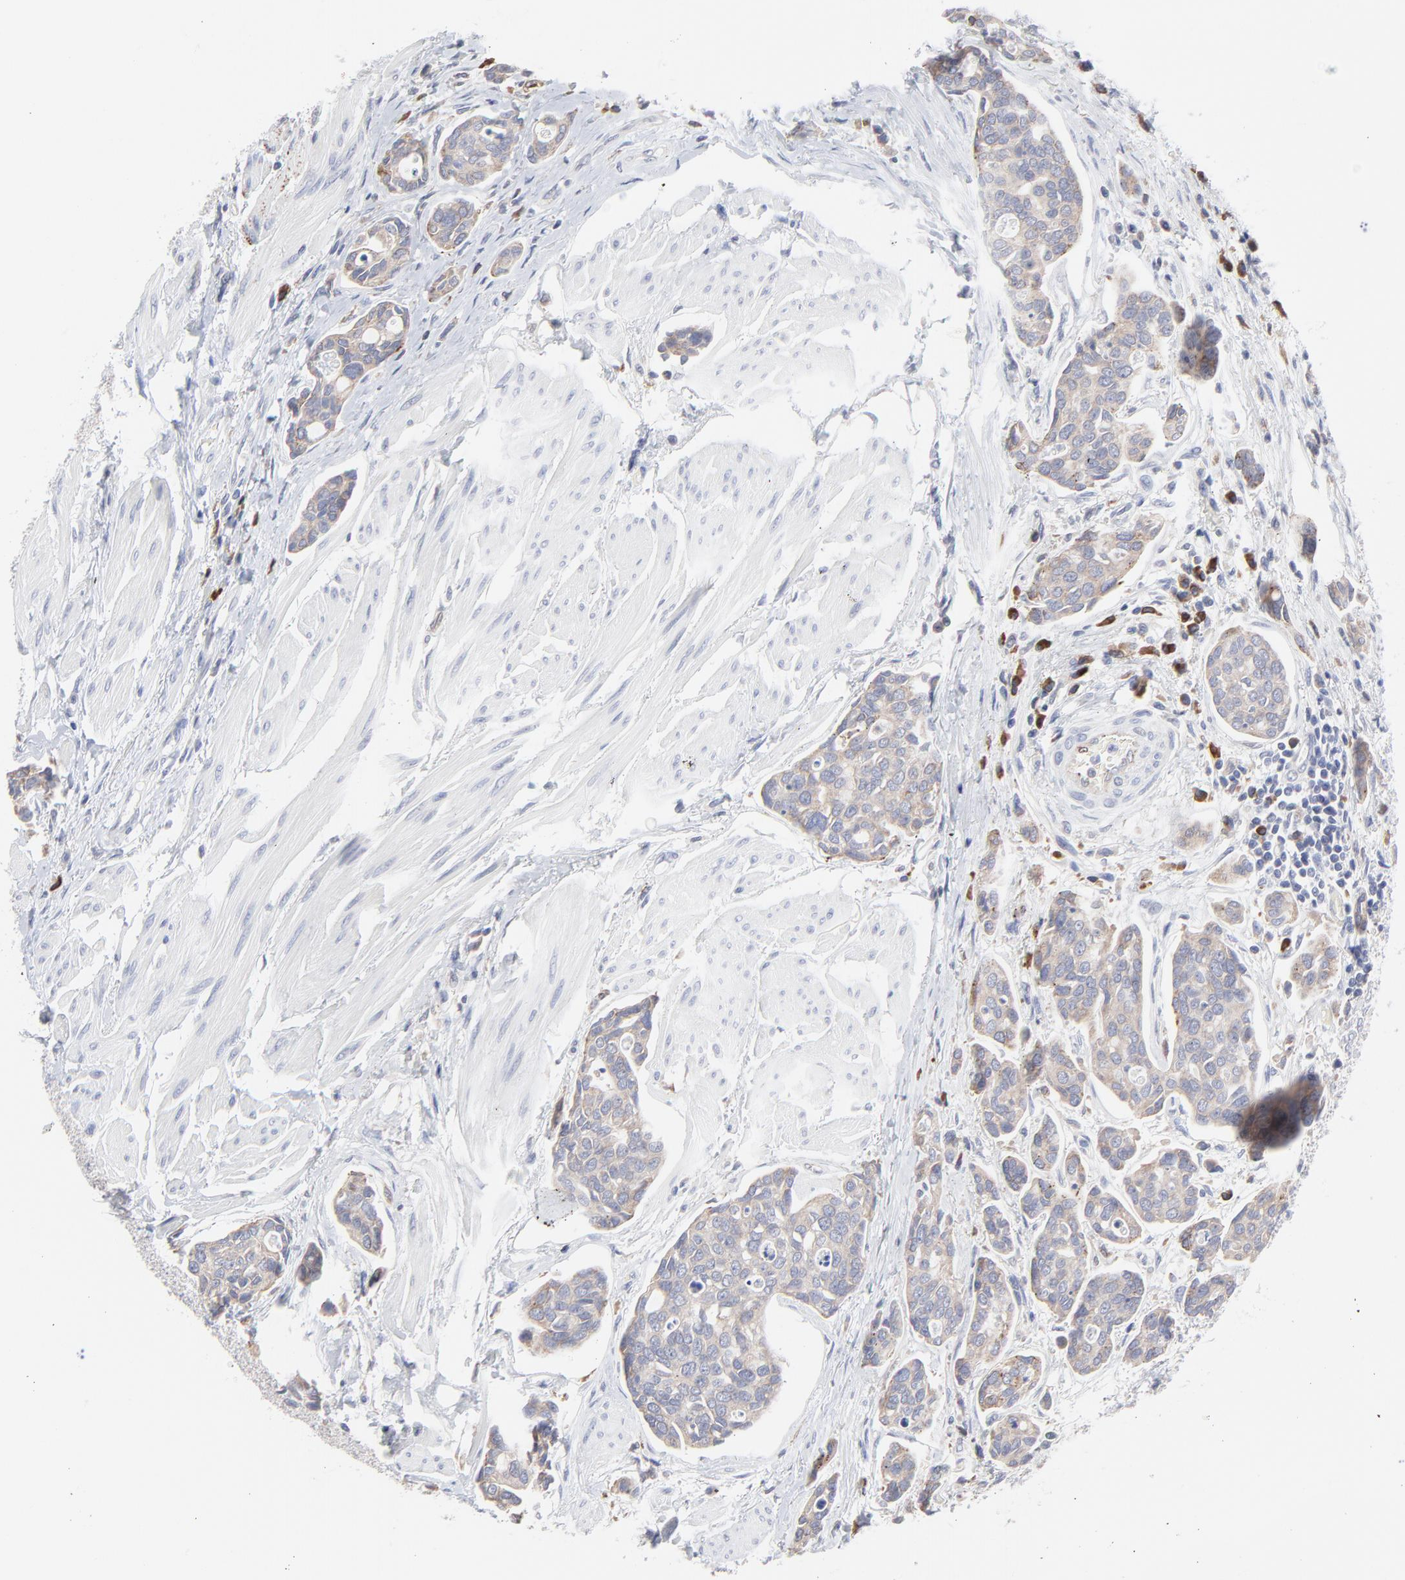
{"staining": {"intensity": "weak", "quantity": ">75%", "location": "cytoplasmic/membranous"}, "tissue": "urothelial cancer", "cell_type": "Tumor cells", "image_type": "cancer", "snomed": [{"axis": "morphology", "description": "Urothelial carcinoma, High grade"}, {"axis": "topography", "description": "Urinary bladder"}], "caption": "Weak cytoplasmic/membranous expression is seen in about >75% of tumor cells in urothelial cancer.", "gene": "TRIM22", "patient": {"sex": "male", "age": 78}}